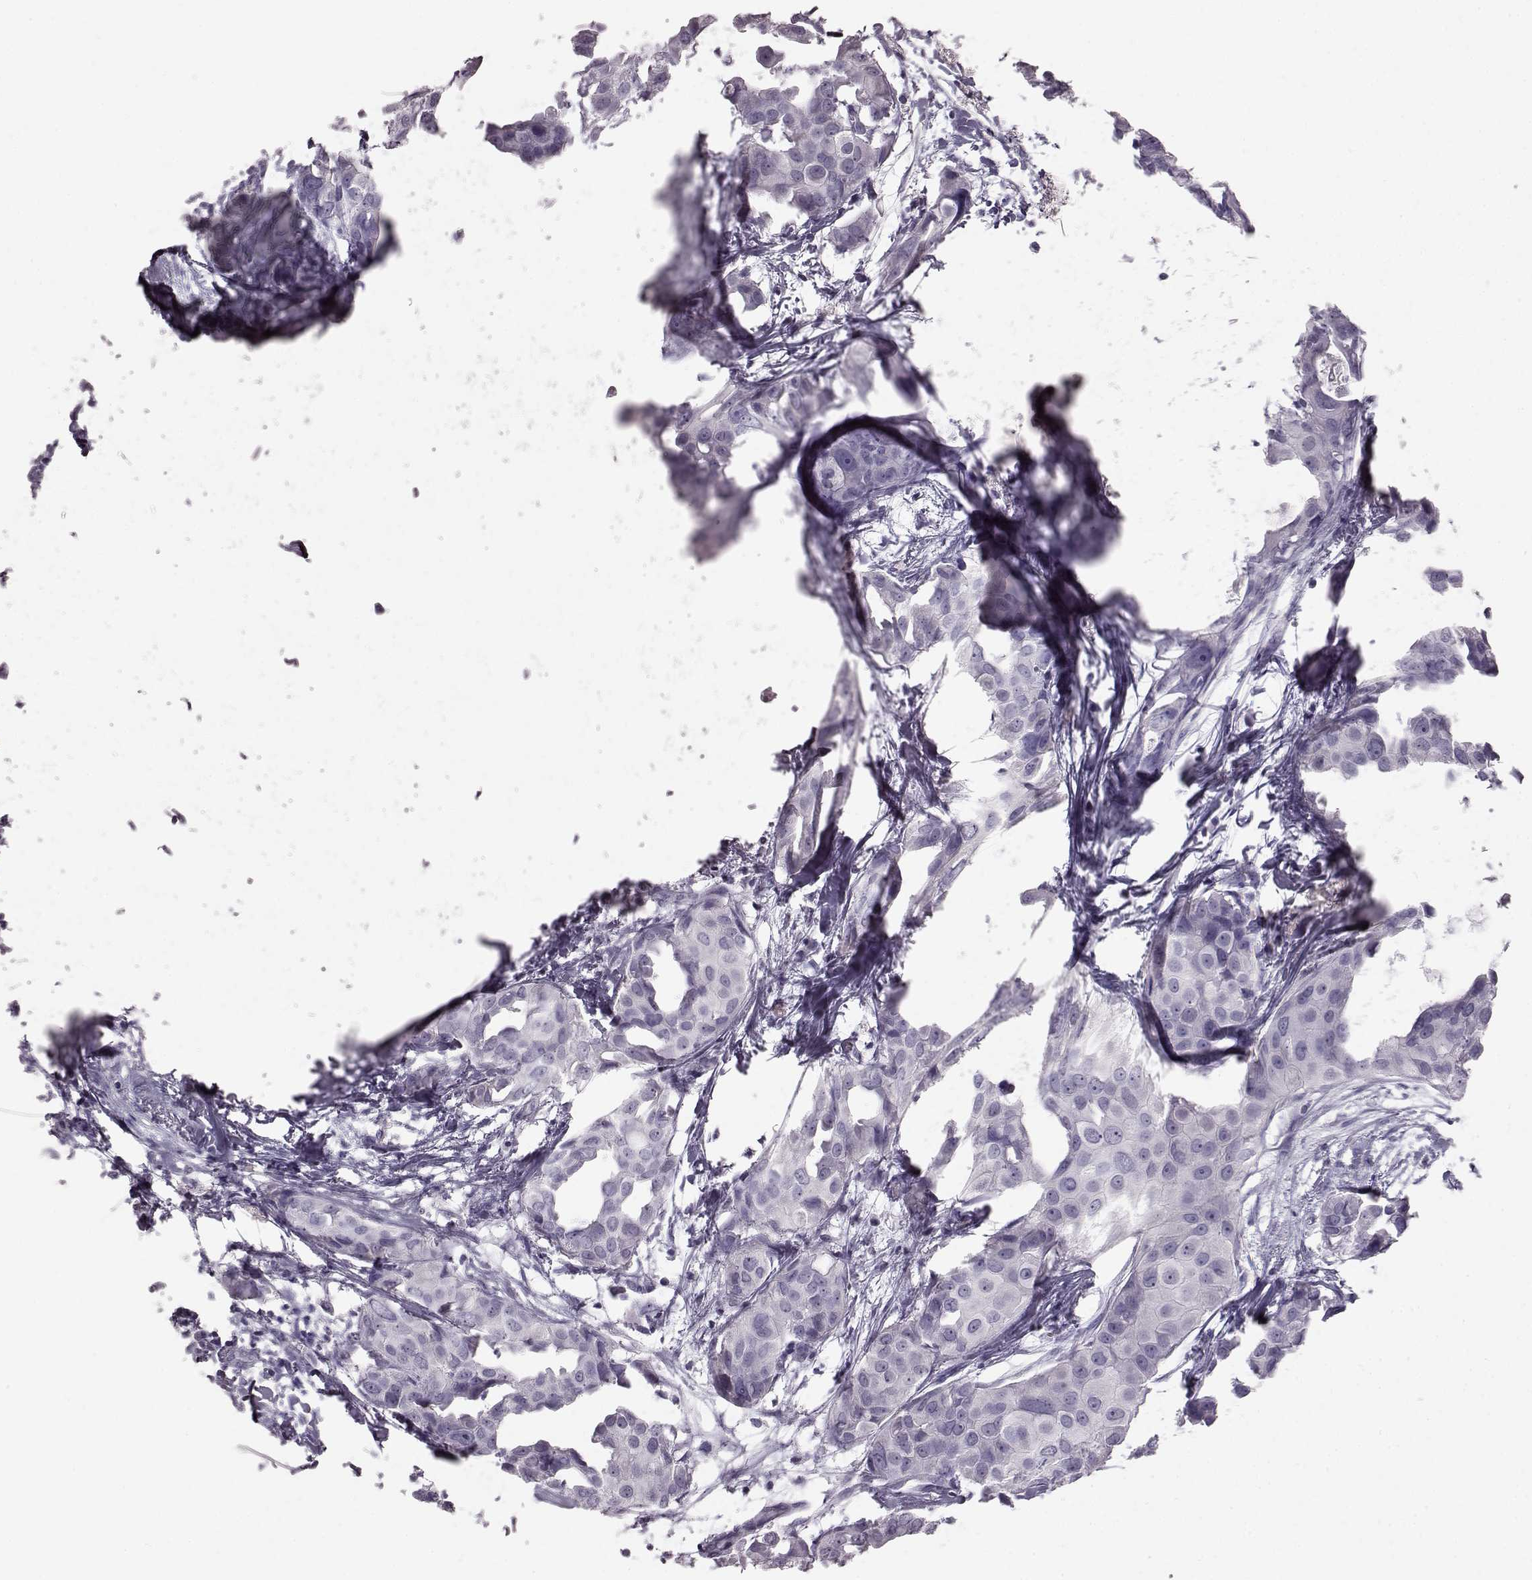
{"staining": {"intensity": "negative", "quantity": "none", "location": "none"}, "tissue": "breast cancer", "cell_type": "Tumor cells", "image_type": "cancer", "snomed": [{"axis": "morphology", "description": "Duct carcinoma"}, {"axis": "topography", "description": "Breast"}], "caption": "Histopathology image shows no significant protein positivity in tumor cells of breast intraductal carcinoma.", "gene": "TCHHL1", "patient": {"sex": "female", "age": 38}}